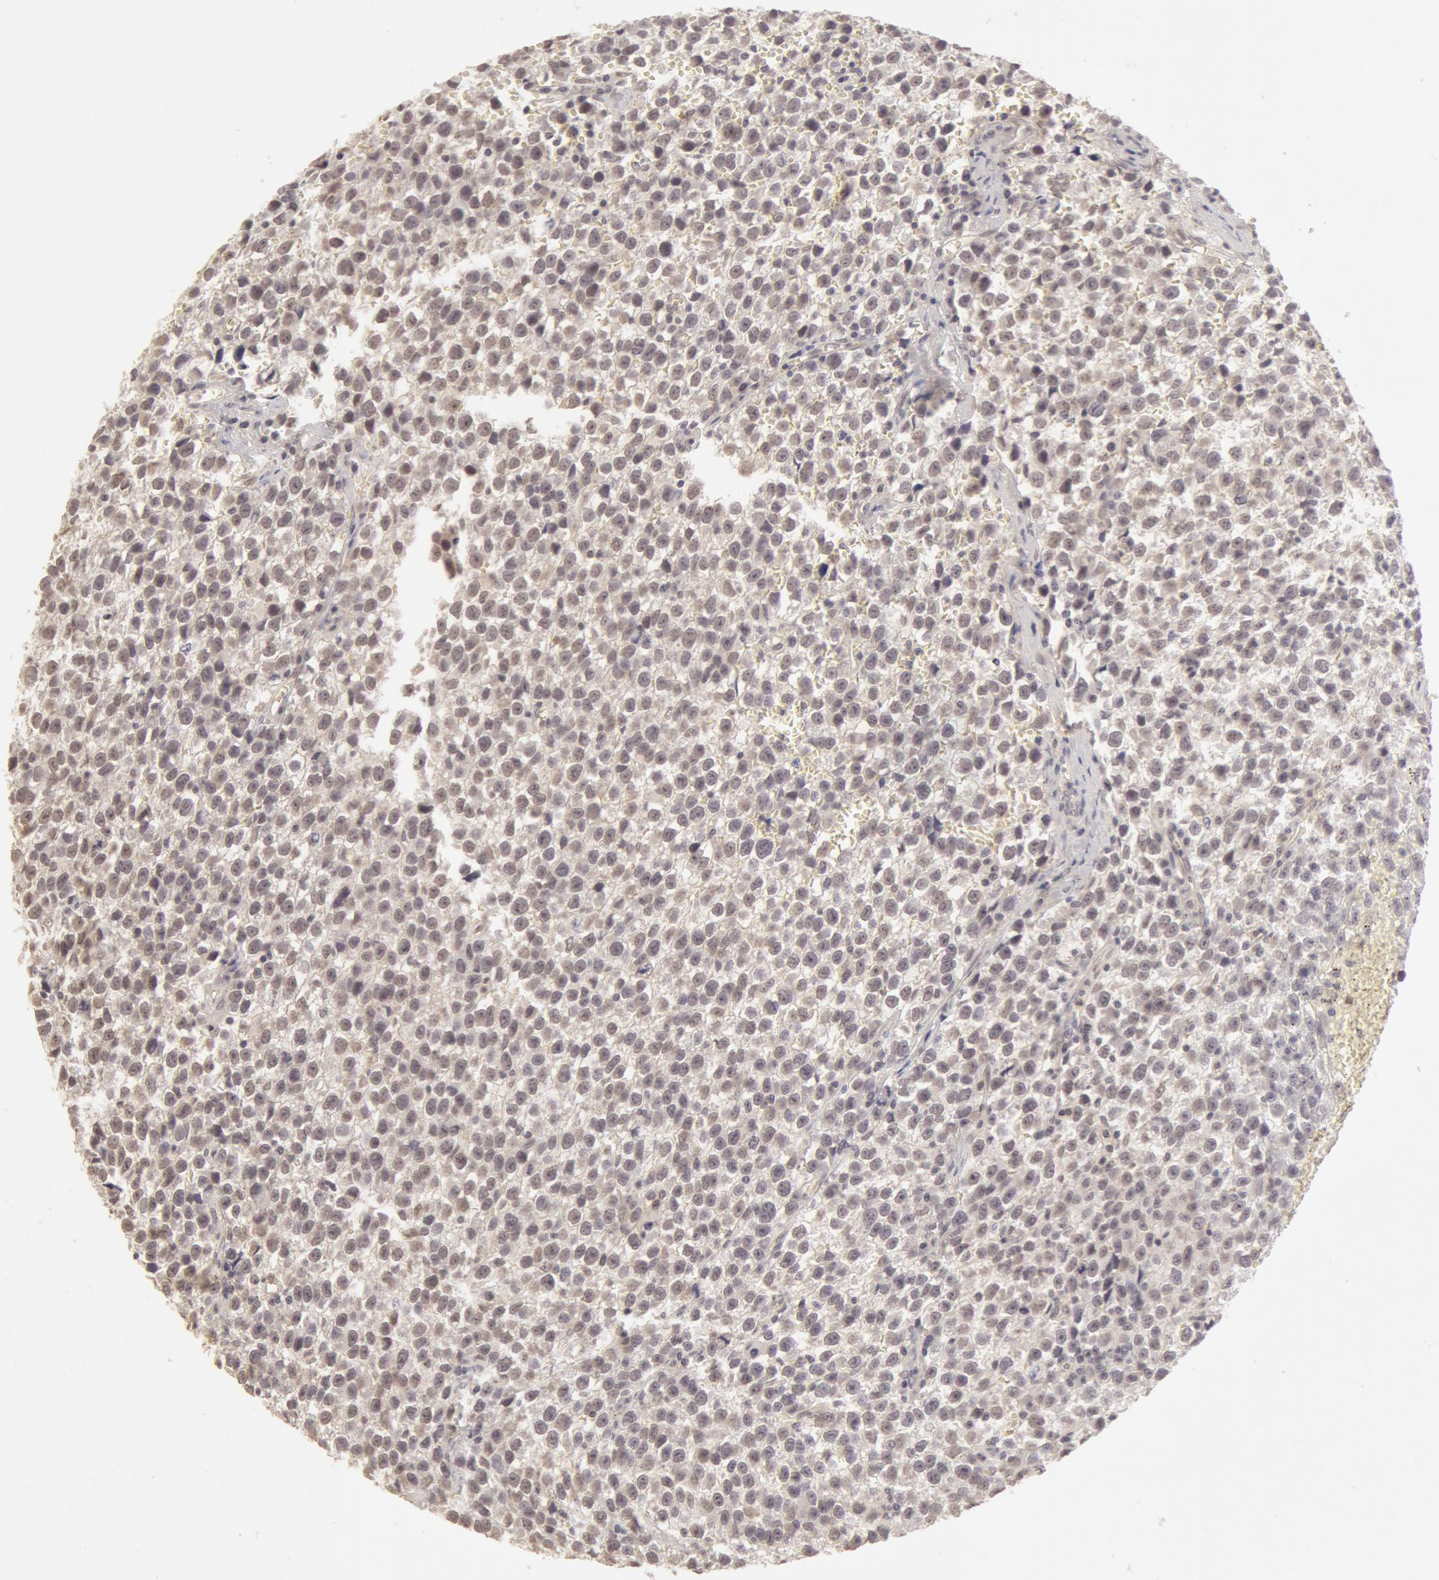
{"staining": {"intensity": "weak", "quantity": ">75%", "location": "cytoplasmic/membranous,nuclear"}, "tissue": "testis cancer", "cell_type": "Tumor cells", "image_type": "cancer", "snomed": [{"axis": "morphology", "description": "Seminoma, NOS"}, {"axis": "topography", "description": "Testis"}], "caption": "A low amount of weak cytoplasmic/membranous and nuclear expression is appreciated in approximately >75% of tumor cells in testis cancer (seminoma) tissue.", "gene": "ADAM10", "patient": {"sex": "male", "age": 35}}